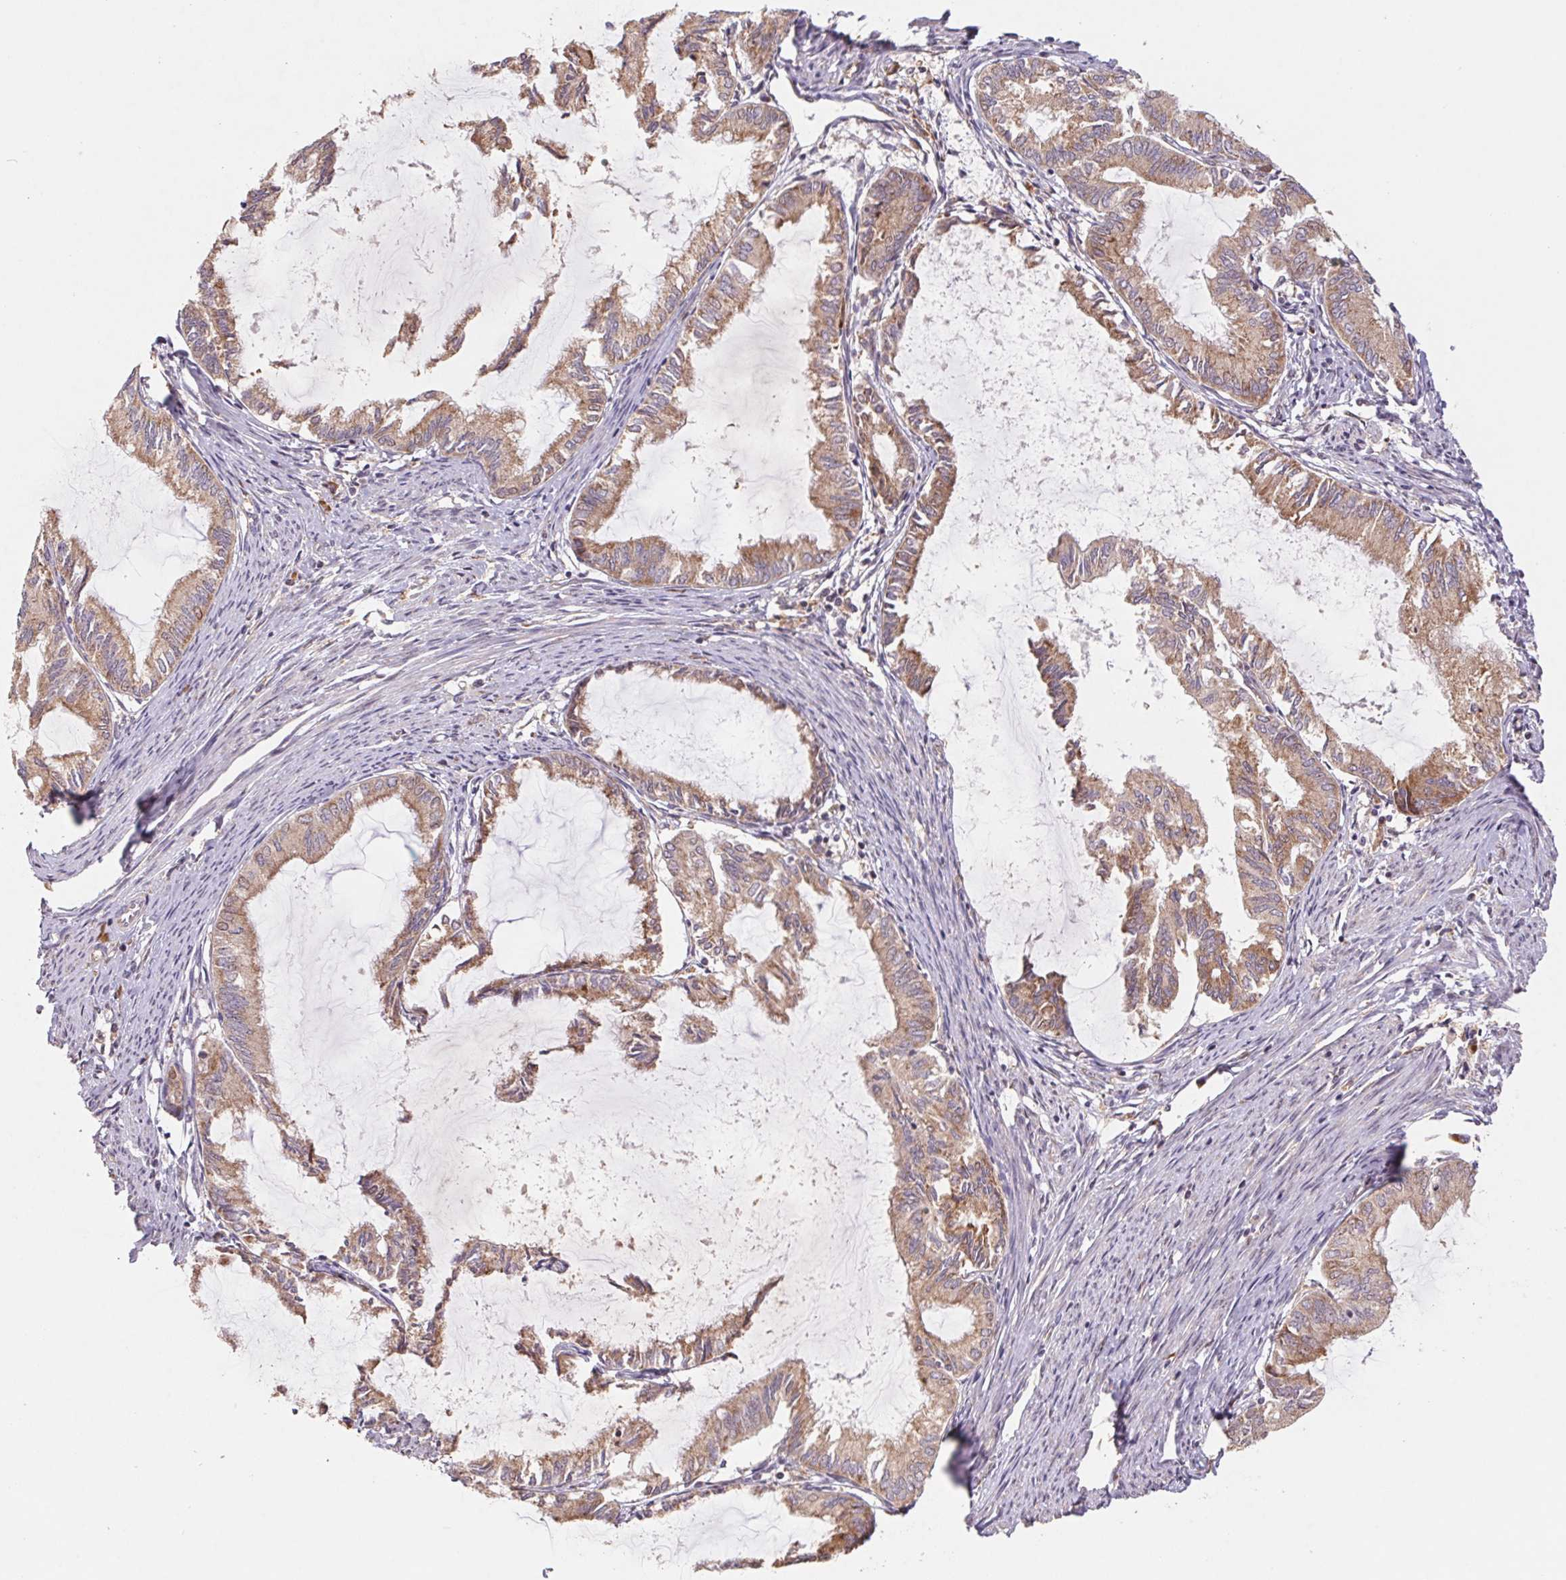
{"staining": {"intensity": "moderate", "quantity": ">75%", "location": "cytoplasmic/membranous"}, "tissue": "endometrial cancer", "cell_type": "Tumor cells", "image_type": "cancer", "snomed": [{"axis": "morphology", "description": "Adenocarcinoma, NOS"}, {"axis": "topography", "description": "Endometrium"}], "caption": "Immunohistochemistry (IHC) image of adenocarcinoma (endometrial) stained for a protein (brown), which reveals medium levels of moderate cytoplasmic/membranous positivity in about >75% of tumor cells.", "gene": "RPL27A", "patient": {"sex": "female", "age": 86}}